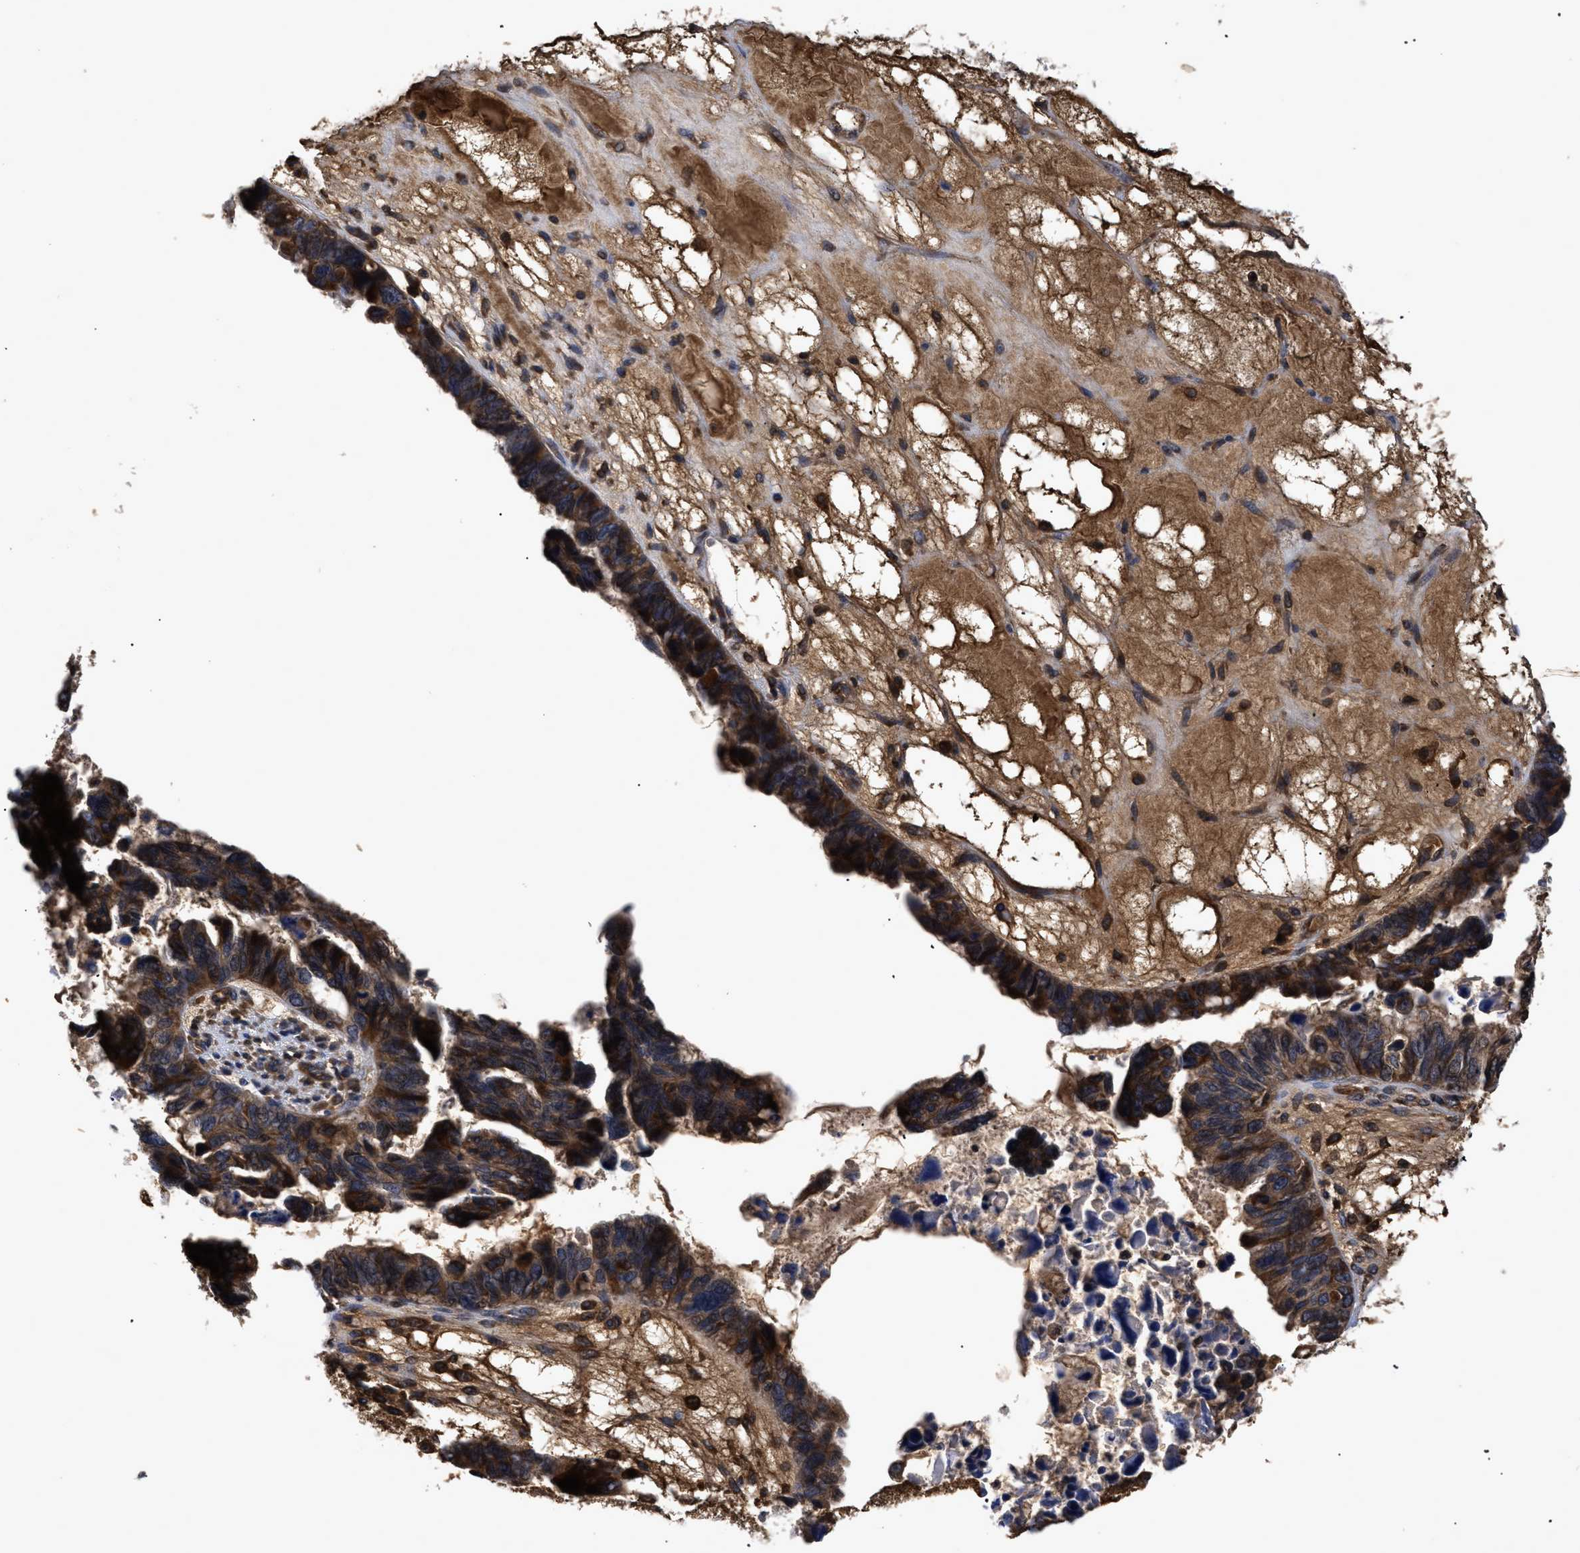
{"staining": {"intensity": "moderate", "quantity": ">75%", "location": "cytoplasmic/membranous"}, "tissue": "ovarian cancer", "cell_type": "Tumor cells", "image_type": "cancer", "snomed": [{"axis": "morphology", "description": "Cystadenocarcinoma, serous, NOS"}, {"axis": "topography", "description": "Ovary"}], "caption": "Protein analysis of ovarian cancer (serous cystadenocarcinoma) tissue displays moderate cytoplasmic/membranous staining in approximately >75% of tumor cells.", "gene": "LRRC3", "patient": {"sex": "female", "age": 79}}